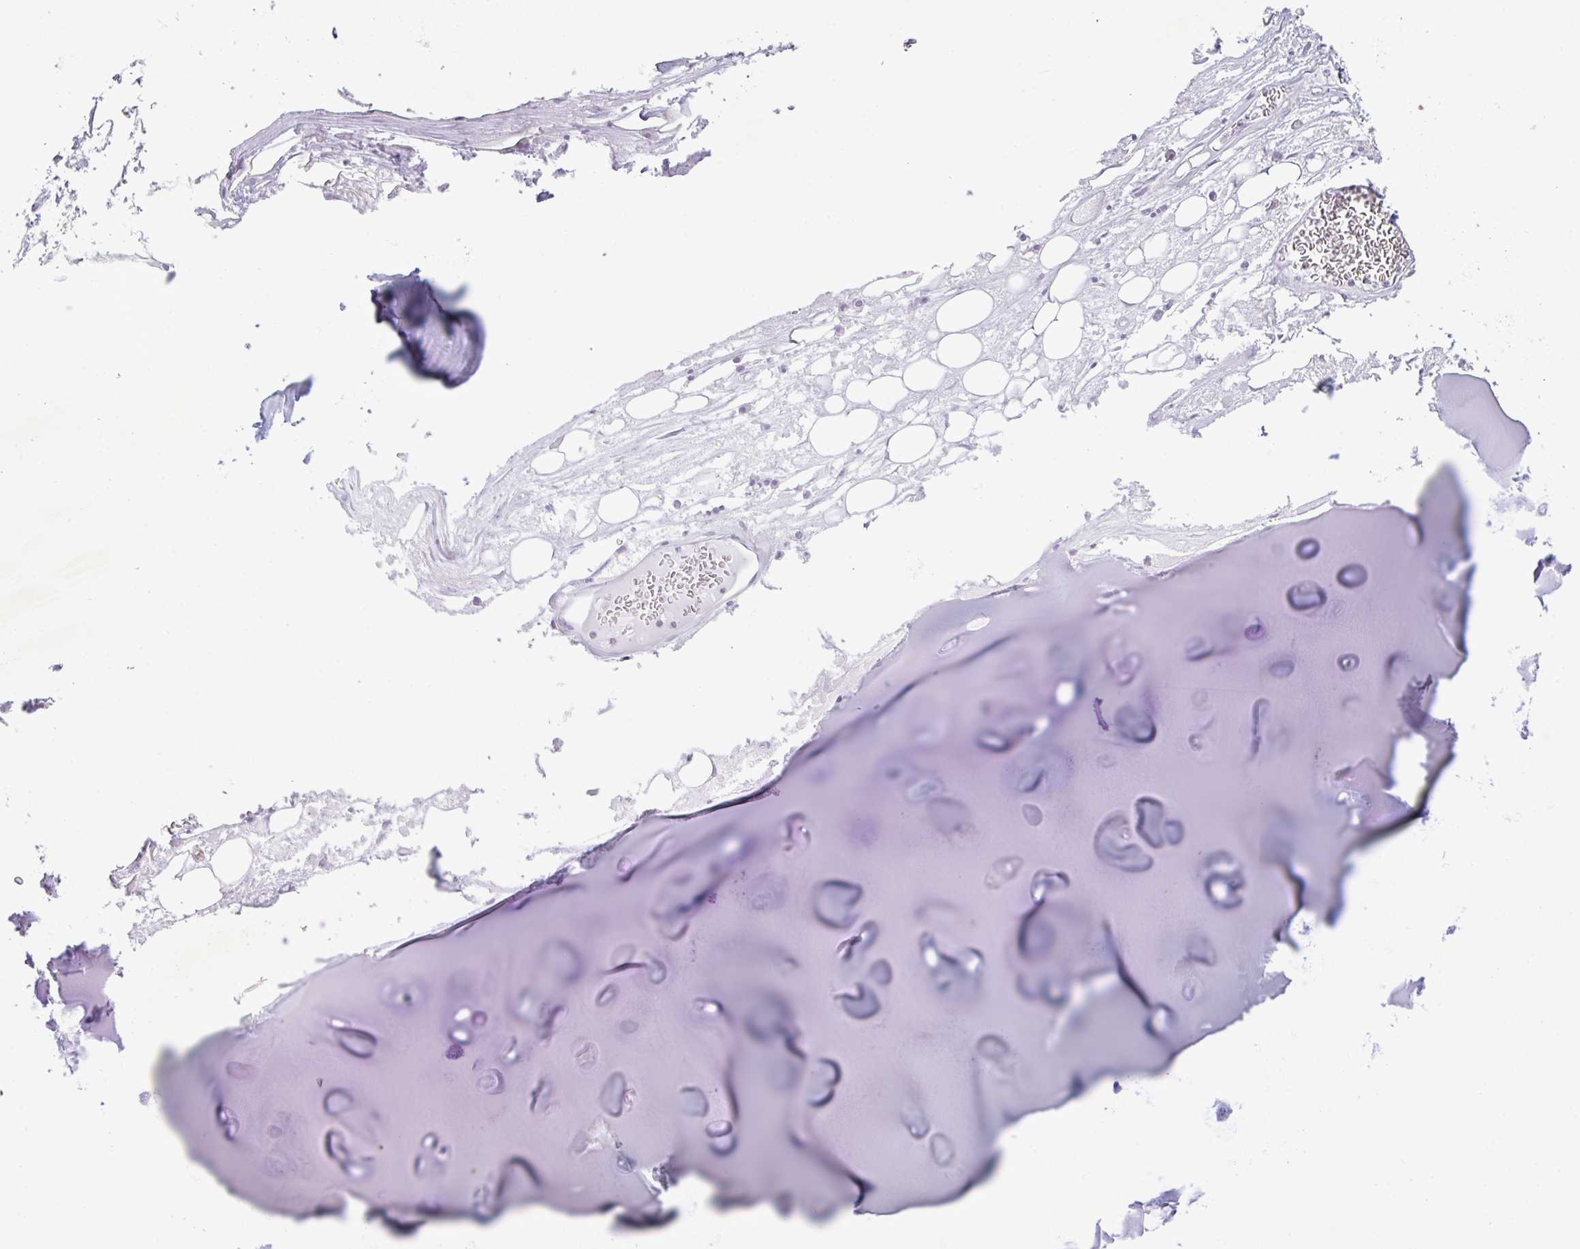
{"staining": {"intensity": "negative", "quantity": "none", "location": "none"}, "tissue": "adipose tissue", "cell_type": "Adipocytes", "image_type": "normal", "snomed": [{"axis": "morphology", "description": "Normal tissue, NOS"}, {"axis": "topography", "description": "Cartilage tissue"}], "caption": "The micrograph shows no staining of adipocytes in normal adipose tissue.", "gene": "ZNF524", "patient": {"sex": "male", "age": 57}}